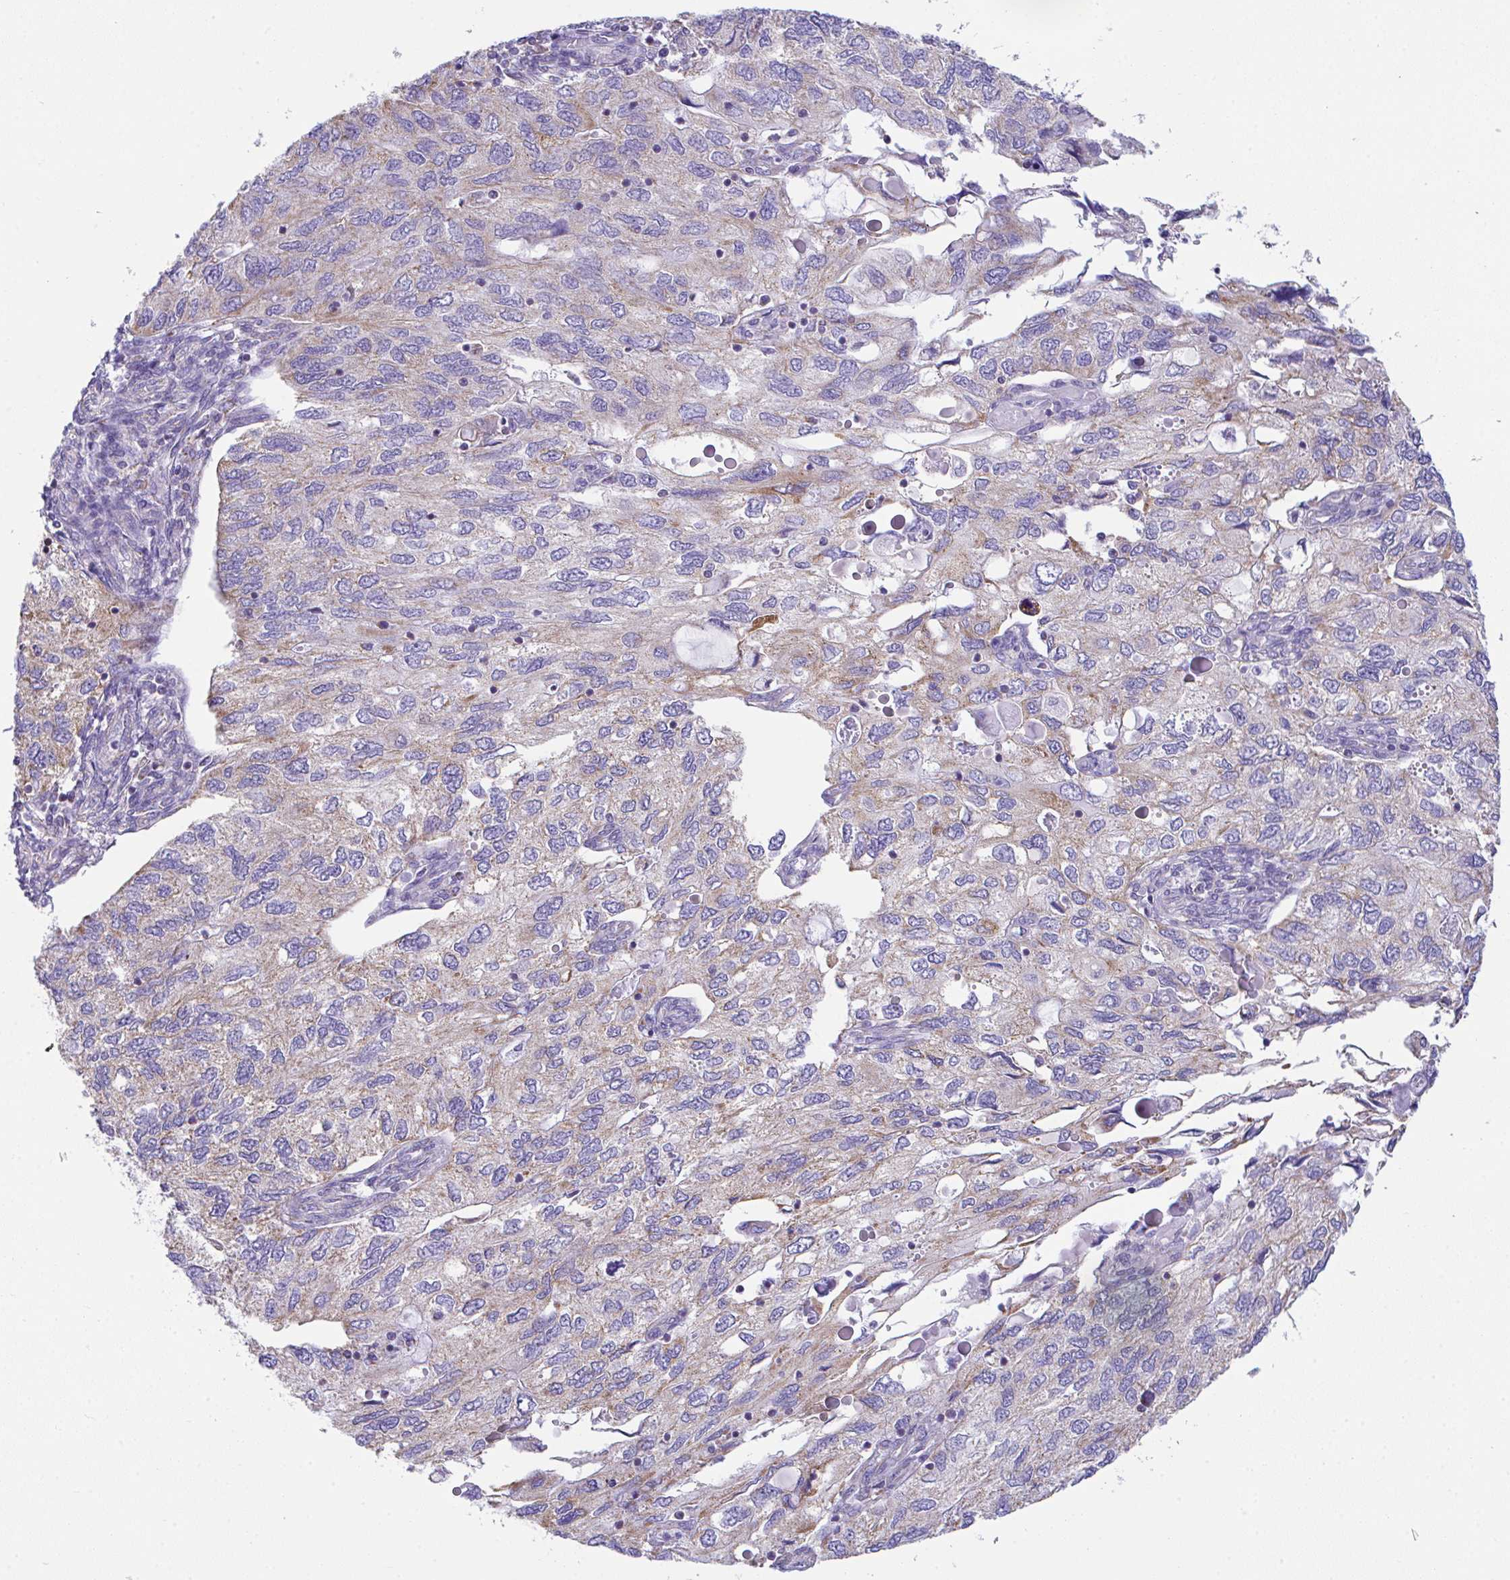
{"staining": {"intensity": "weak", "quantity": "25%-75%", "location": "cytoplasmic/membranous"}, "tissue": "endometrial cancer", "cell_type": "Tumor cells", "image_type": "cancer", "snomed": [{"axis": "morphology", "description": "Carcinoma, NOS"}, {"axis": "topography", "description": "Uterus"}], "caption": "Tumor cells demonstrate low levels of weak cytoplasmic/membranous positivity in about 25%-75% of cells in endometrial cancer. (DAB (3,3'-diaminobenzidine) IHC with brightfield microscopy, high magnification).", "gene": "NLRP8", "patient": {"sex": "female", "age": 76}}